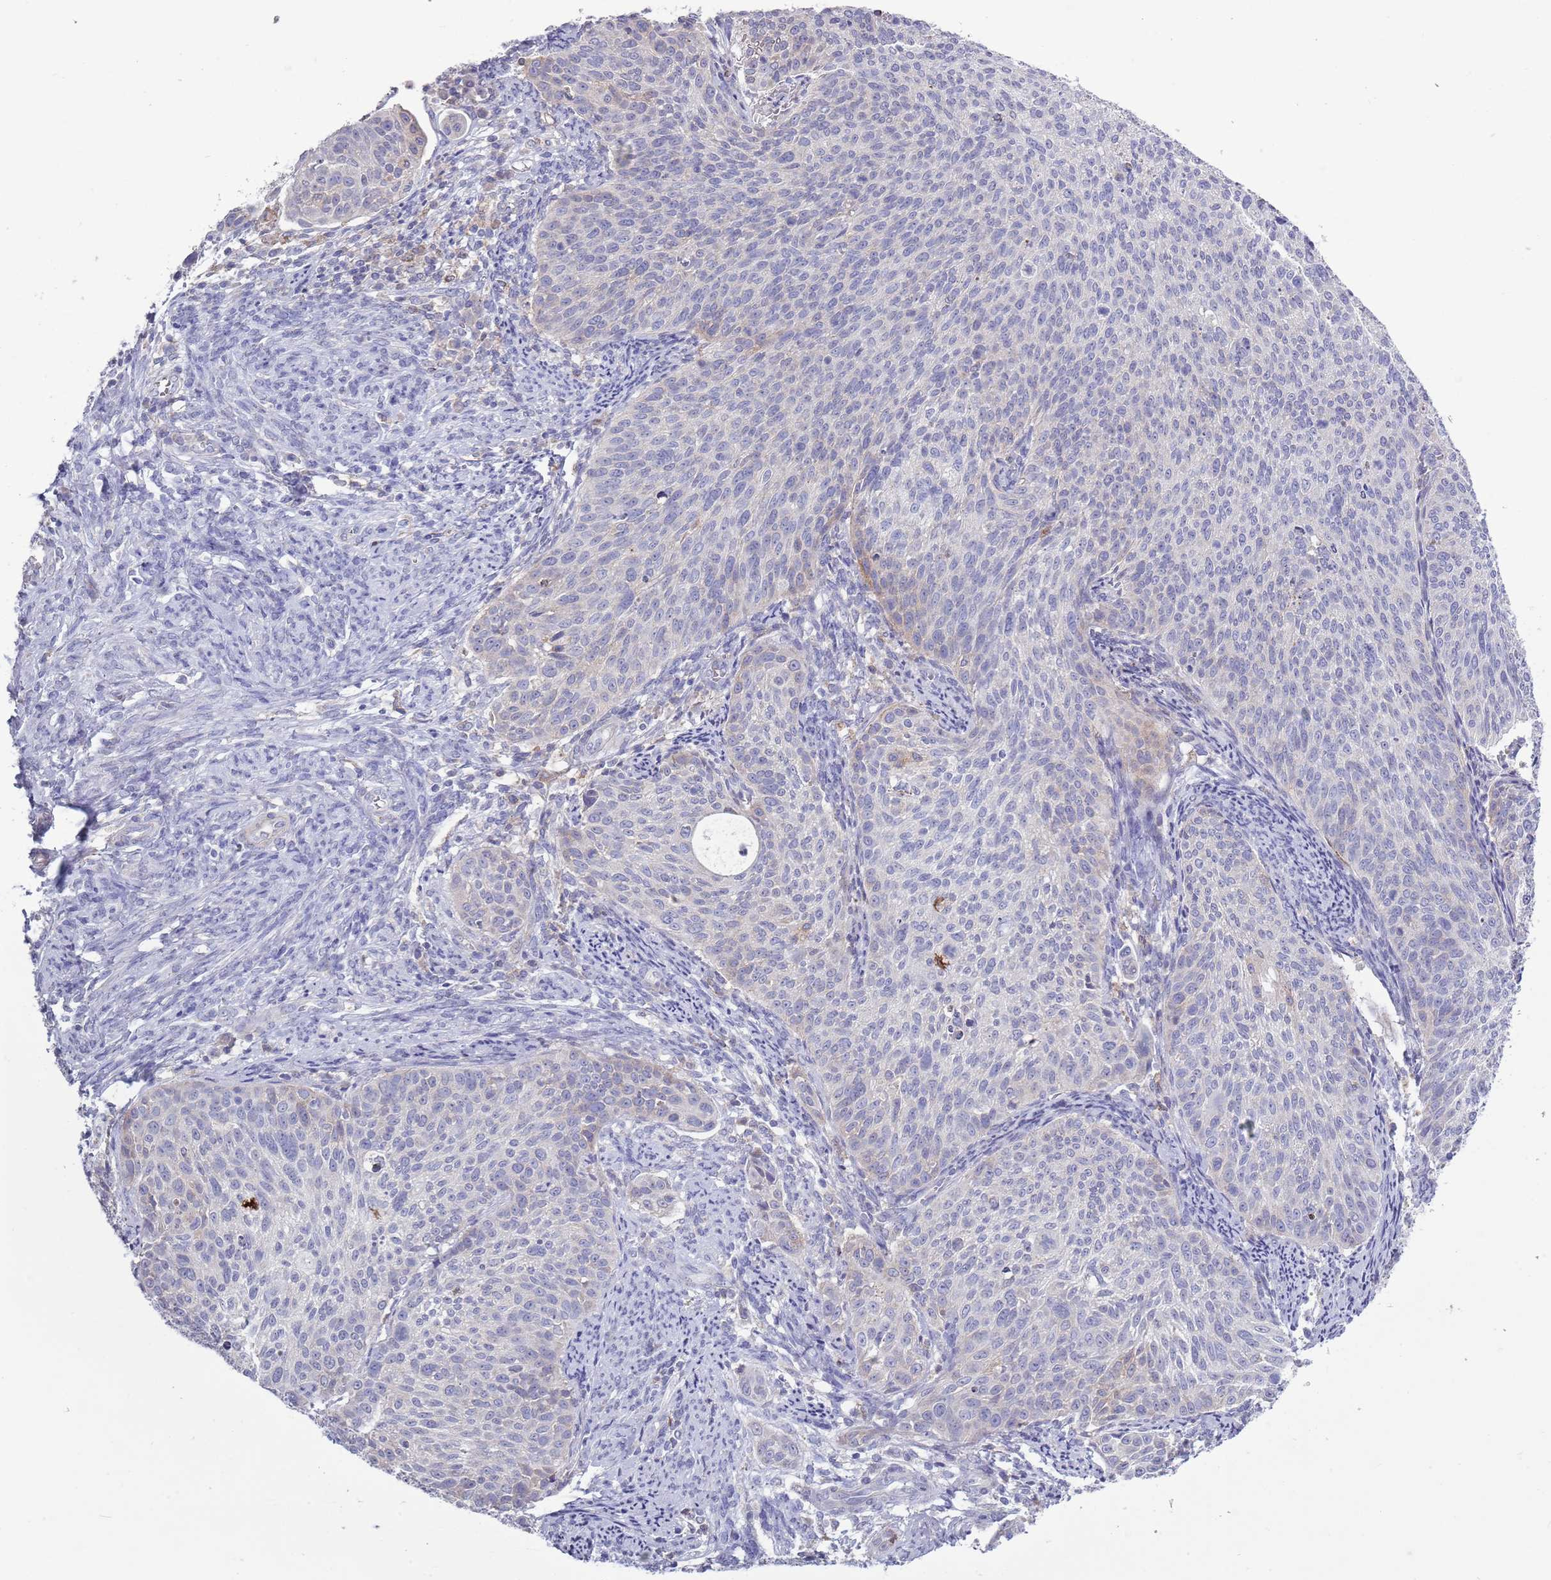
{"staining": {"intensity": "negative", "quantity": "none", "location": "none"}, "tissue": "cervical cancer", "cell_type": "Tumor cells", "image_type": "cancer", "snomed": [{"axis": "morphology", "description": "Squamous cell carcinoma, NOS"}, {"axis": "topography", "description": "Cervix"}], "caption": "Cervical squamous cell carcinoma was stained to show a protein in brown. There is no significant expression in tumor cells.", "gene": "ACSBG1", "patient": {"sex": "female", "age": 70}}